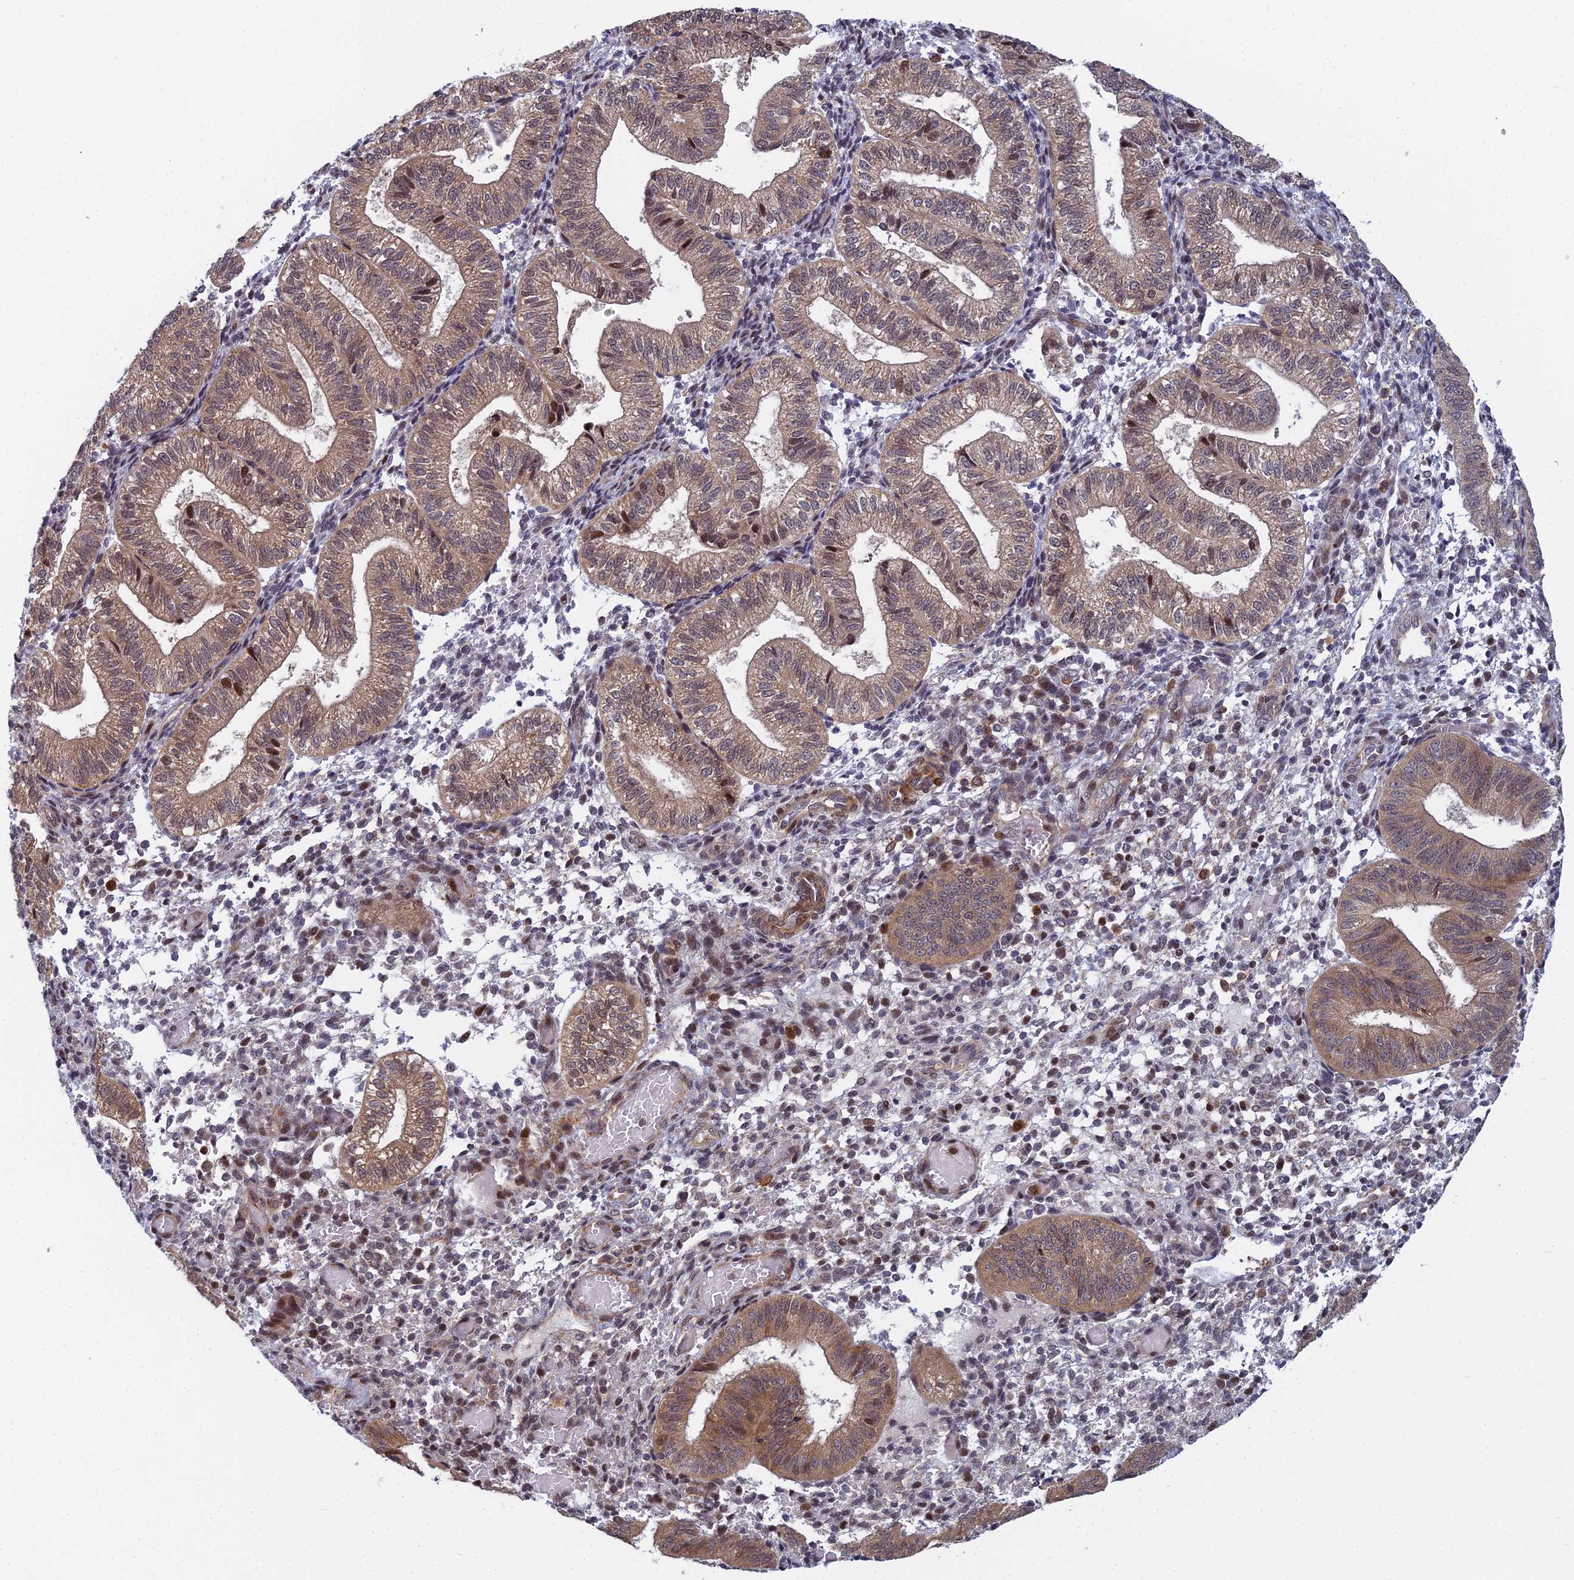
{"staining": {"intensity": "moderate", "quantity": "25%-75%", "location": "cytoplasmic/membranous,nuclear"}, "tissue": "endometrium", "cell_type": "Cells in endometrial stroma", "image_type": "normal", "snomed": [{"axis": "morphology", "description": "Normal tissue, NOS"}, {"axis": "topography", "description": "Endometrium"}], "caption": "Approximately 25%-75% of cells in endometrial stroma in unremarkable human endometrium display moderate cytoplasmic/membranous,nuclear protein staining as visualized by brown immunohistochemical staining.", "gene": "COMMD2", "patient": {"sex": "female", "age": 34}}